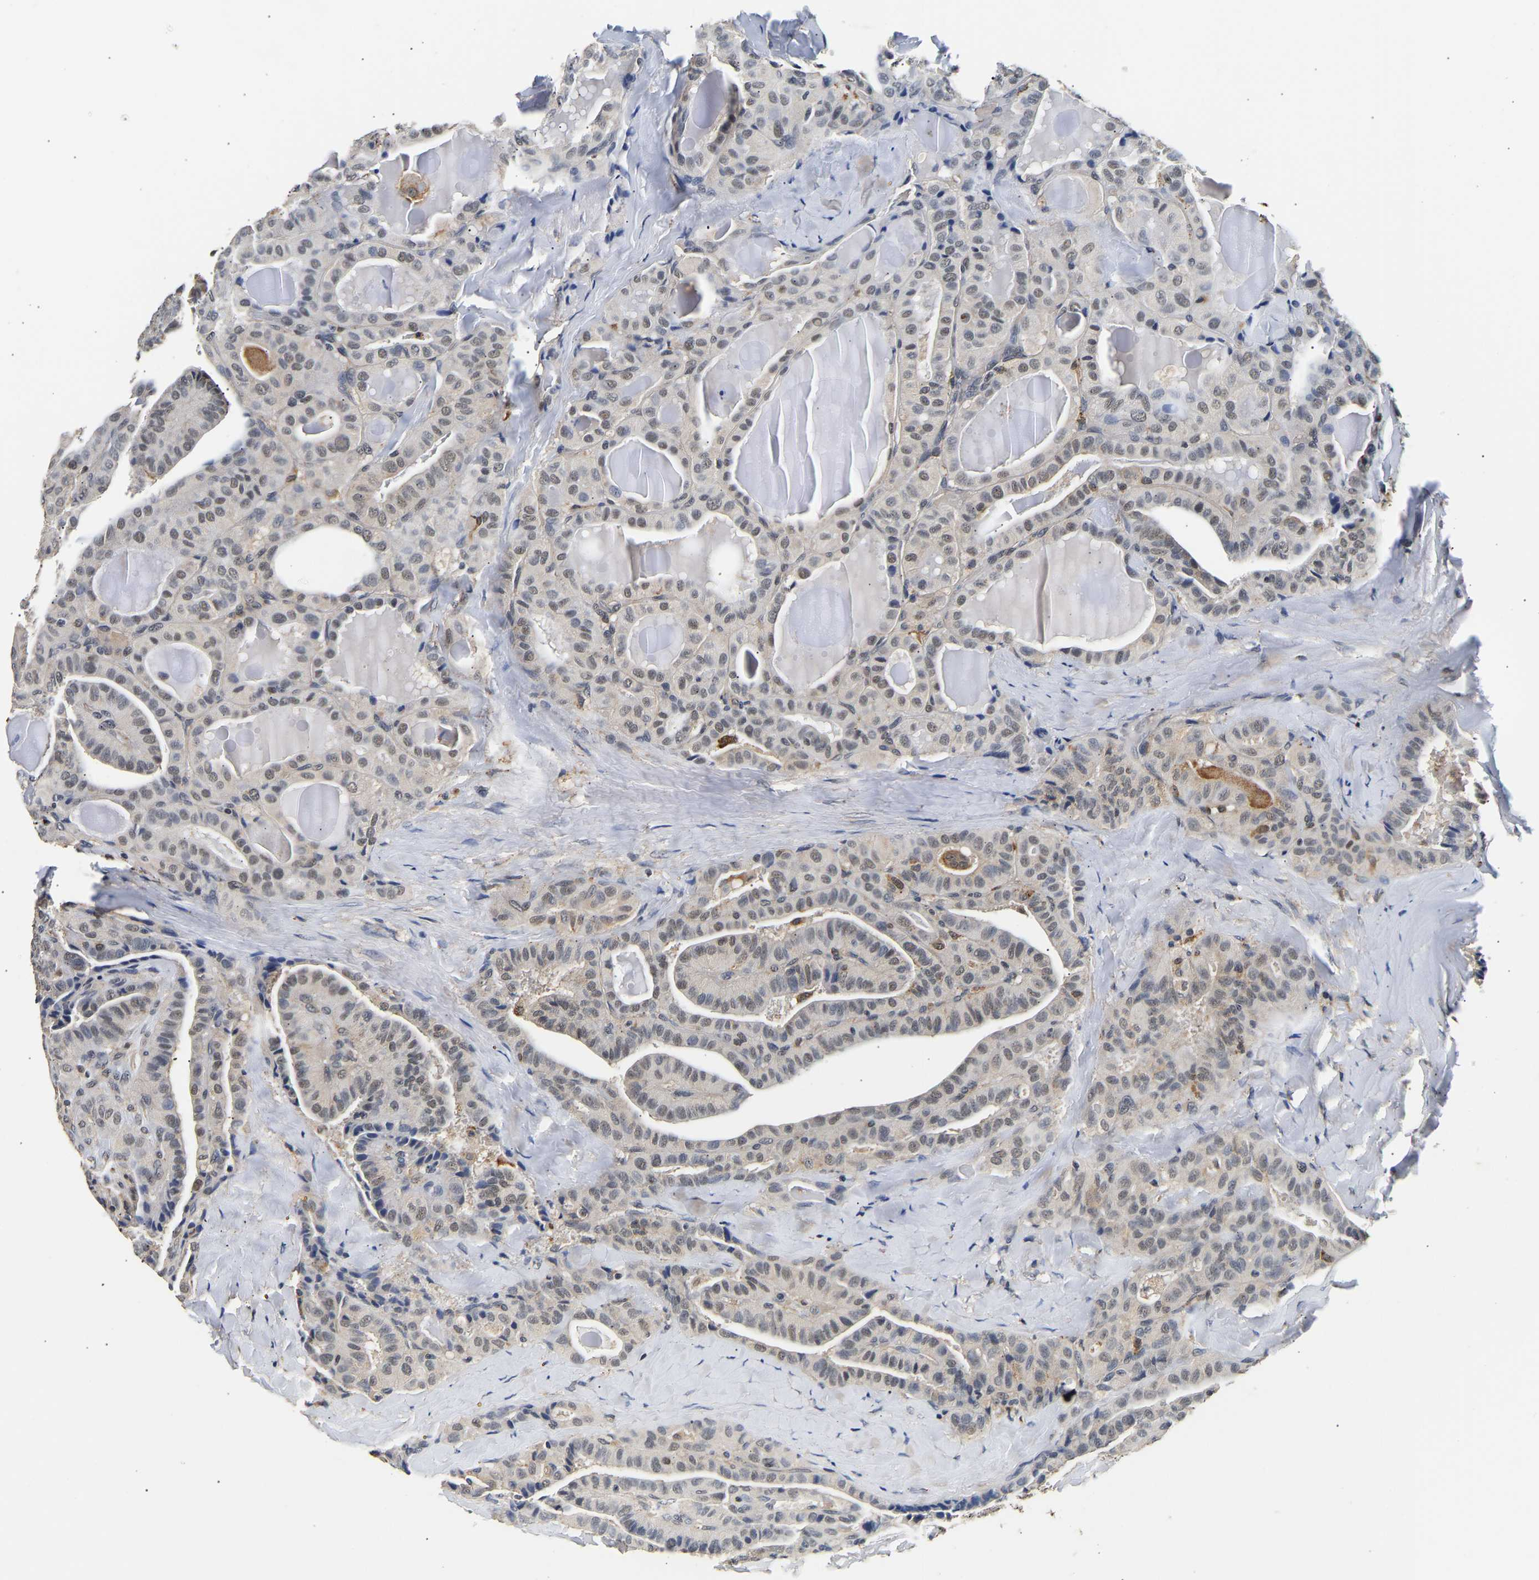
{"staining": {"intensity": "weak", "quantity": "<25%", "location": "nuclear"}, "tissue": "thyroid cancer", "cell_type": "Tumor cells", "image_type": "cancer", "snomed": [{"axis": "morphology", "description": "Papillary adenocarcinoma, NOS"}, {"axis": "topography", "description": "Thyroid gland"}], "caption": "An immunohistochemistry (IHC) micrograph of thyroid cancer (papillary adenocarcinoma) is shown. There is no staining in tumor cells of thyroid cancer (papillary adenocarcinoma). The staining was performed using DAB to visualize the protein expression in brown, while the nuclei were stained in blue with hematoxylin (Magnification: 20x).", "gene": "SMU1", "patient": {"sex": "male", "age": 77}}